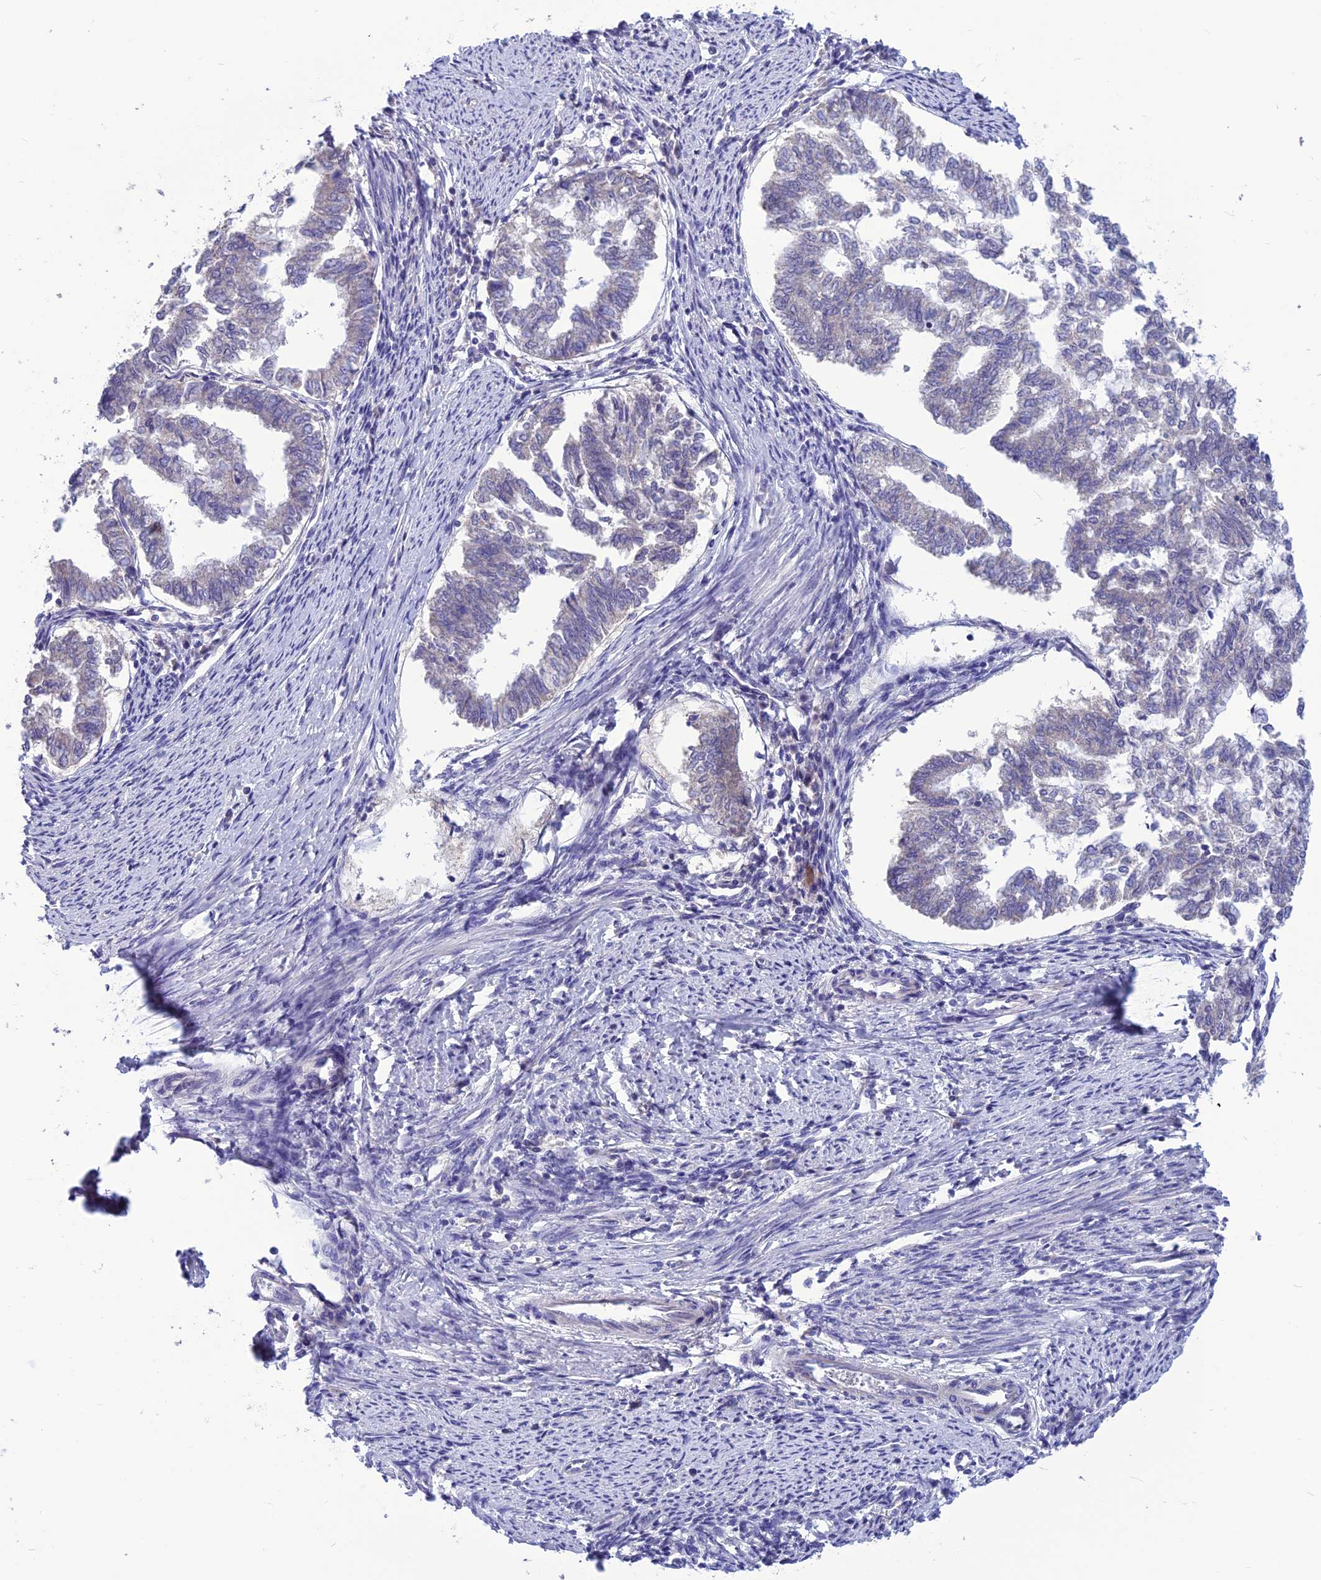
{"staining": {"intensity": "negative", "quantity": "none", "location": "none"}, "tissue": "endometrial cancer", "cell_type": "Tumor cells", "image_type": "cancer", "snomed": [{"axis": "morphology", "description": "Adenocarcinoma, NOS"}, {"axis": "topography", "description": "Endometrium"}], "caption": "An IHC photomicrograph of endometrial cancer is shown. There is no staining in tumor cells of endometrial cancer.", "gene": "PSMF1", "patient": {"sex": "female", "age": 79}}